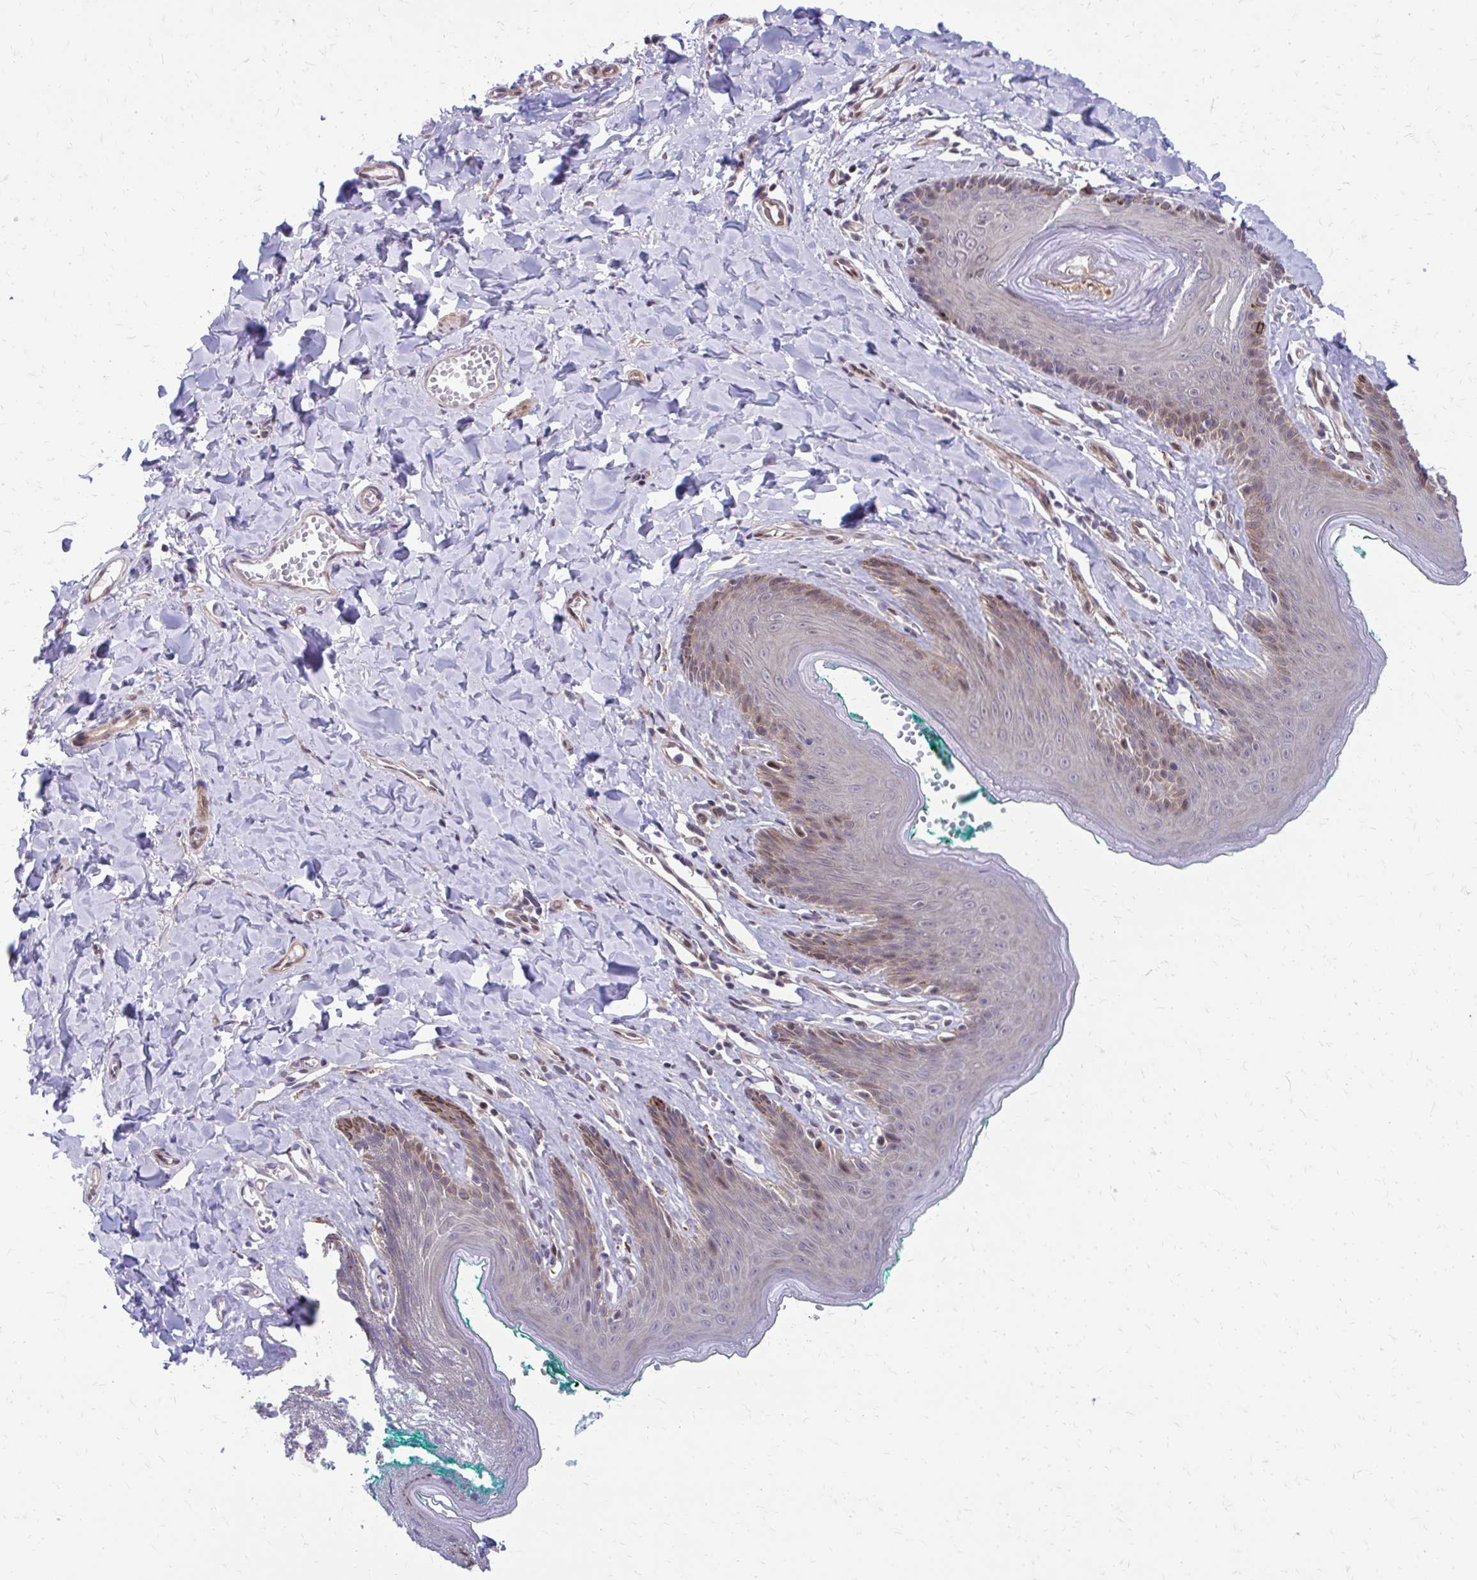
{"staining": {"intensity": "moderate", "quantity": "<25%", "location": "cytoplasmic/membranous,nuclear"}, "tissue": "skin", "cell_type": "Epidermal cells", "image_type": "normal", "snomed": [{"axis": "morphology", "description": "Normal tissue, NOS"}, {"axis": "topography", "description": "Vulva"}, {"axis": "topography", "description": "Peripheral nerve tissue"}], "caption": "Protein expression analysis of unremarkable skin demonstrates moderate cytoplasmic/membranous,nuclear positivity in about <25% of epidermal cells. Ihc stains the protein in brown and the nuclei are stained blue.", "gene": "ANKRD30B", "patient": {"sex": "female", "age": 66}}